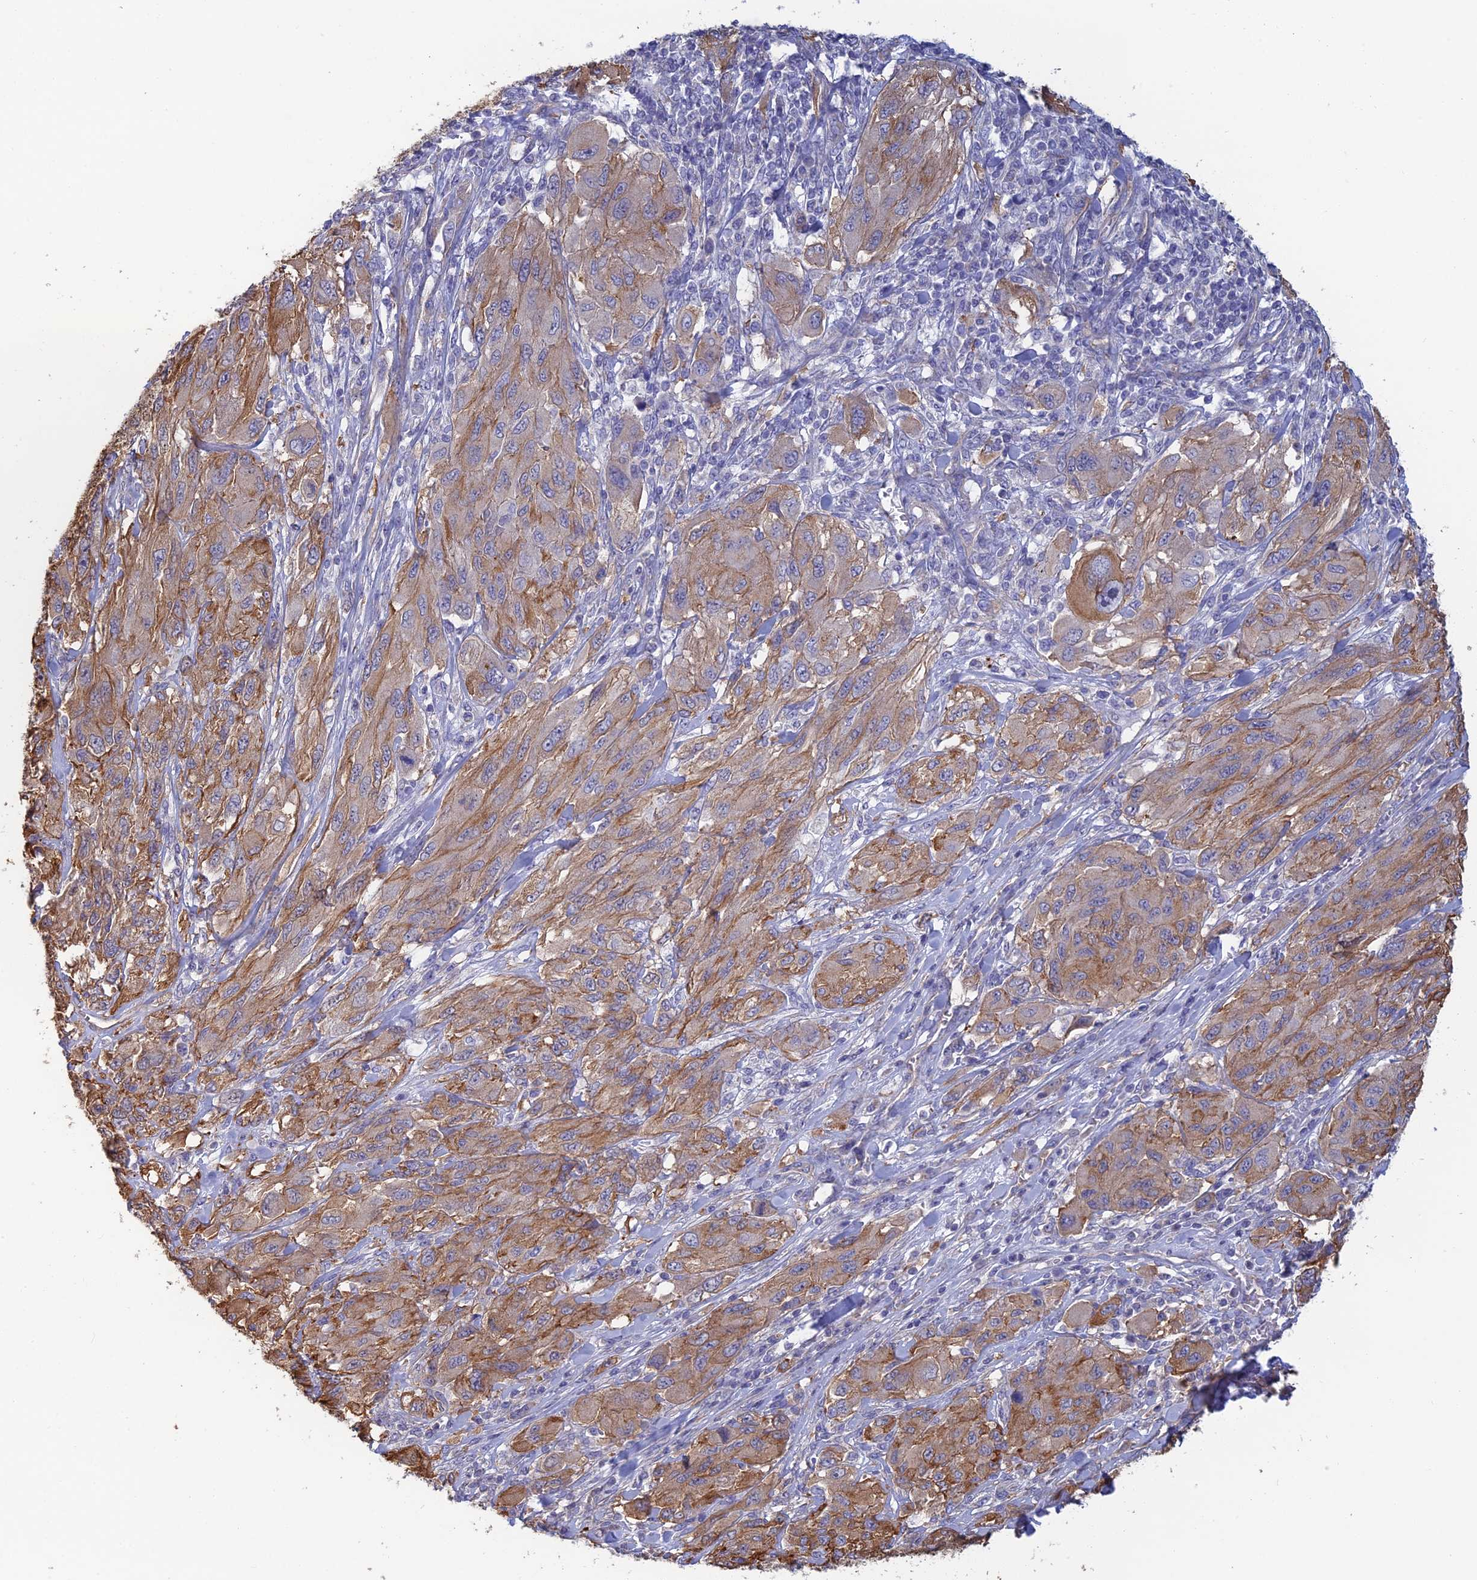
{"staining": {"intensity": "moderate", "quantity": ">75%", "location": "cytoplasmic/membranous"}, "tissue": "melanoma", "cell_type": "Tumor cells", "image_type": "cancer", "snomed": [{"axis": "morphology", "description": "Malignant melanoma, NOS"}, {"axis": "topography", "description": "Skin"}], "caption": "A micrograph of human melanoma stained for a protein shows moderate cytoplasmic/membranous brown staining in tumor cells. (DAB IHC with brightfield microscopy, high magnification).", "gene": "PCDHA5", "patient": {"sex": "female", "age": 91}}